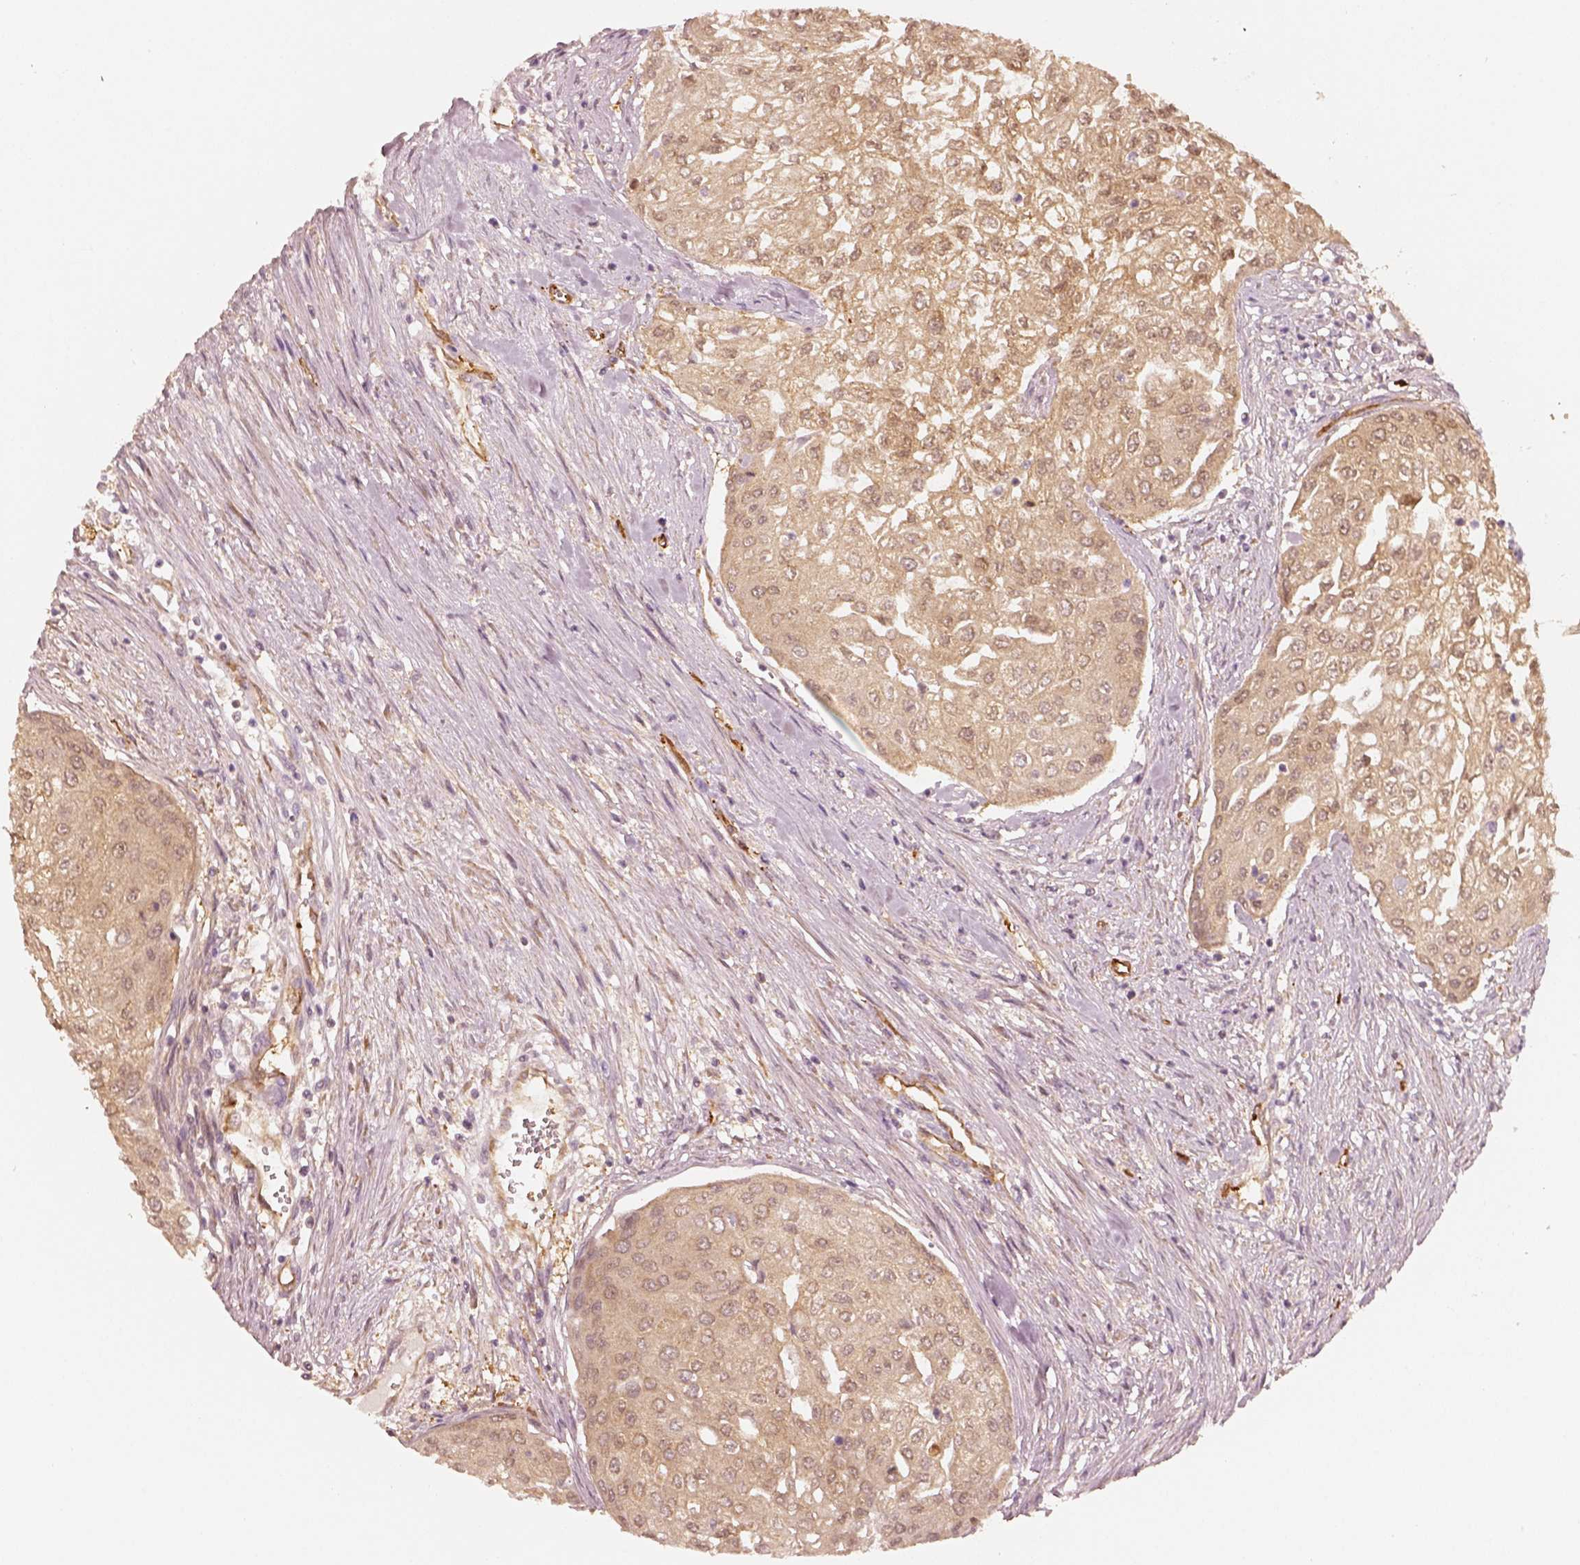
{"staining": {"intensity": "weak", "quantity": ">75%", "location": "cytoplasmic/membranous"}, "tissue": "urothelial cancer", "cell_type": "Tumor cells", "image_type": "cancer", "snomed": [{"axis": "morphology", "description": "Urothelial carcinoma, High grade"}, {"axis": "topography", "description": "Urinary bladder"}], "caption": "Protein expression by immunohistochemistry (IHC) shows weak cytoplasmic/membranous positivity in approximately >75% of tumor cells in urothelial cancer.", "gene": "FSCN1", "patient": {"sex": "male", "age": 62}}